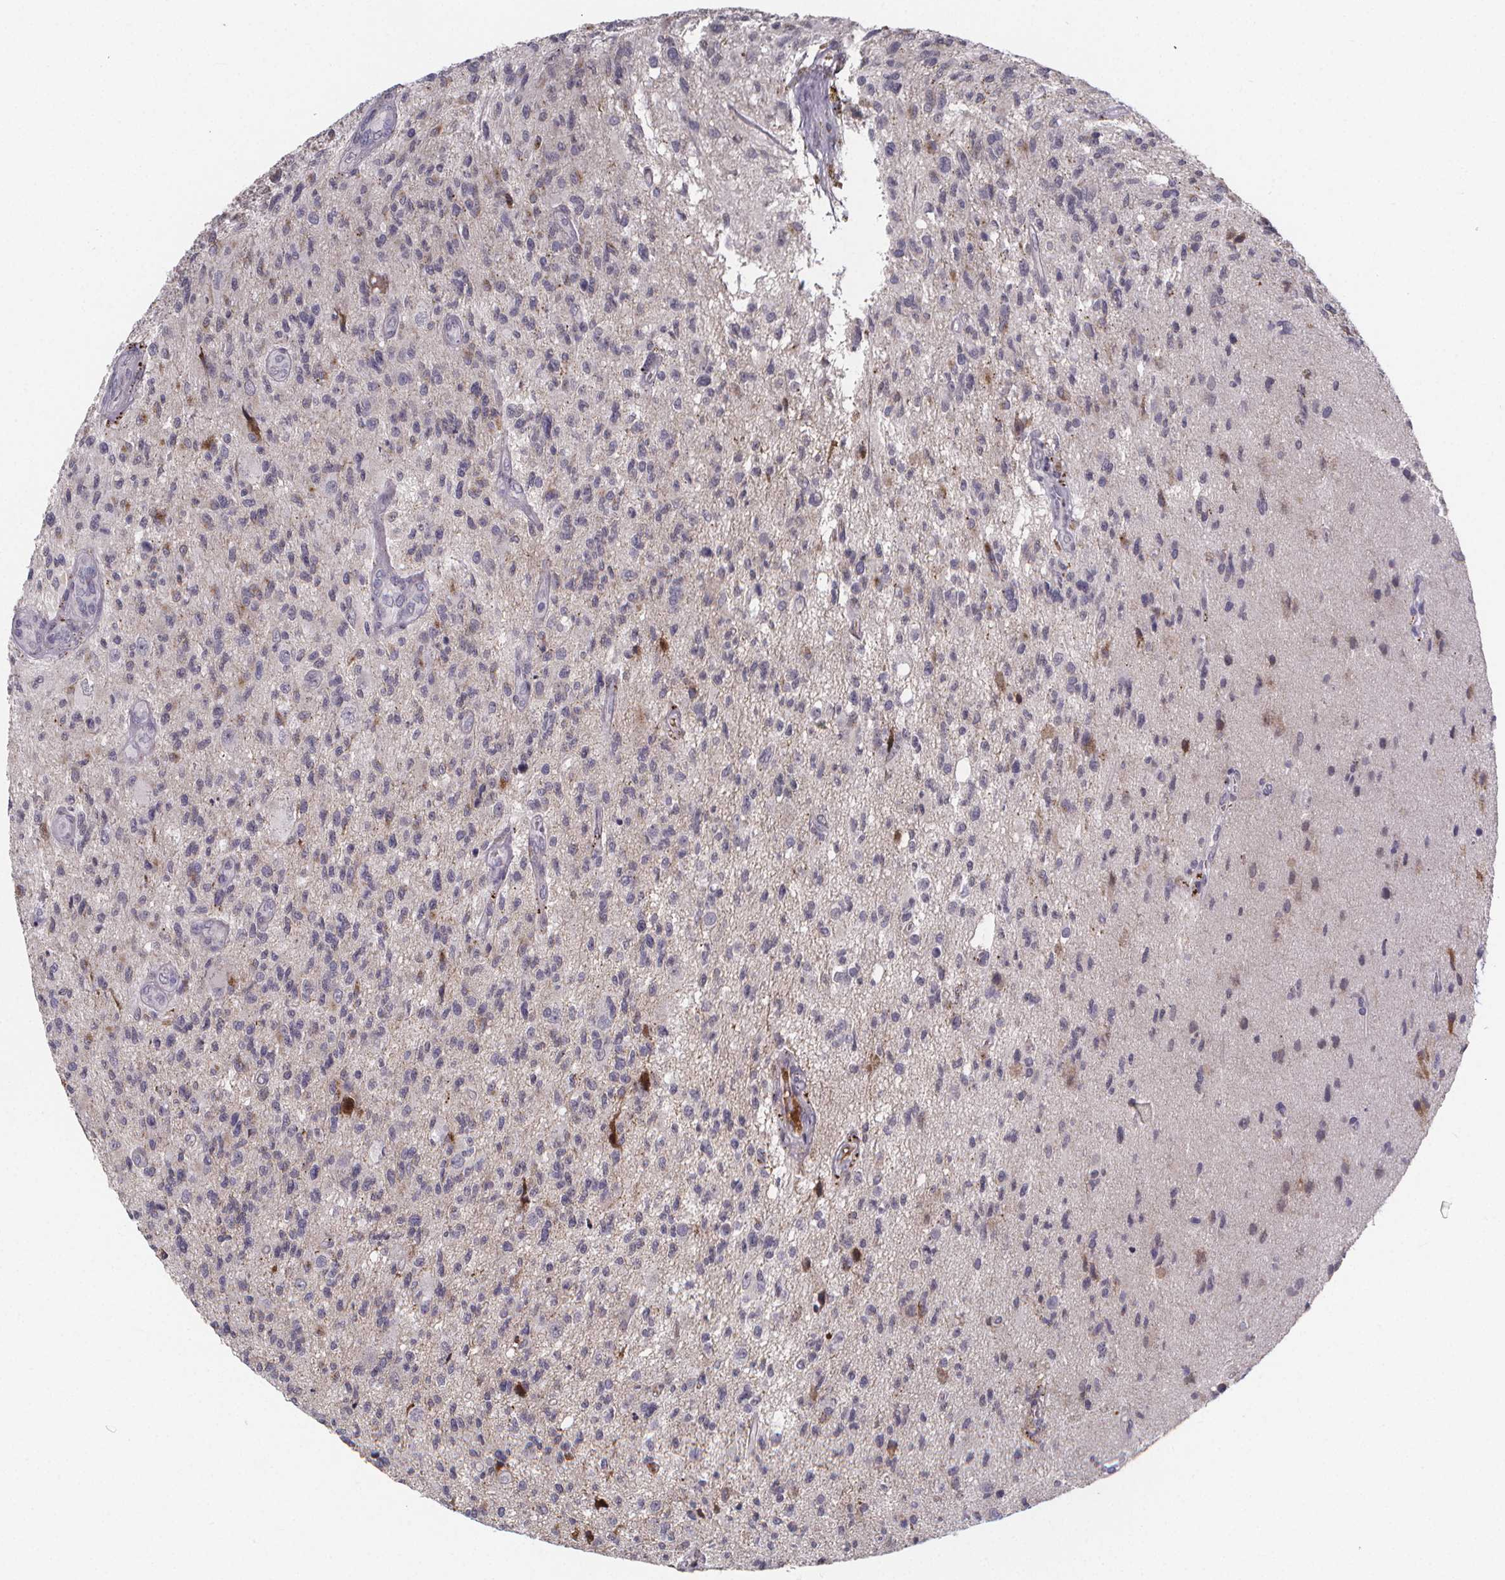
{"staining": {"intensity": "negative", "quantity": "none", "location": "none"}, "tissue": "glioma", "cell_type": "Tumor cells", "image_type": "cancer", "snomed": [{"axis": "morphology", "description": "Glioma, malignant, High grade"}, {"axis": "topography", "description": "Brain"}], "caption": "Immunohistochemical staining of human glioma reveals no significant positivity in tumor cells.", "gene": "AGT", "patient": {"sex": "male", "age": 56}}